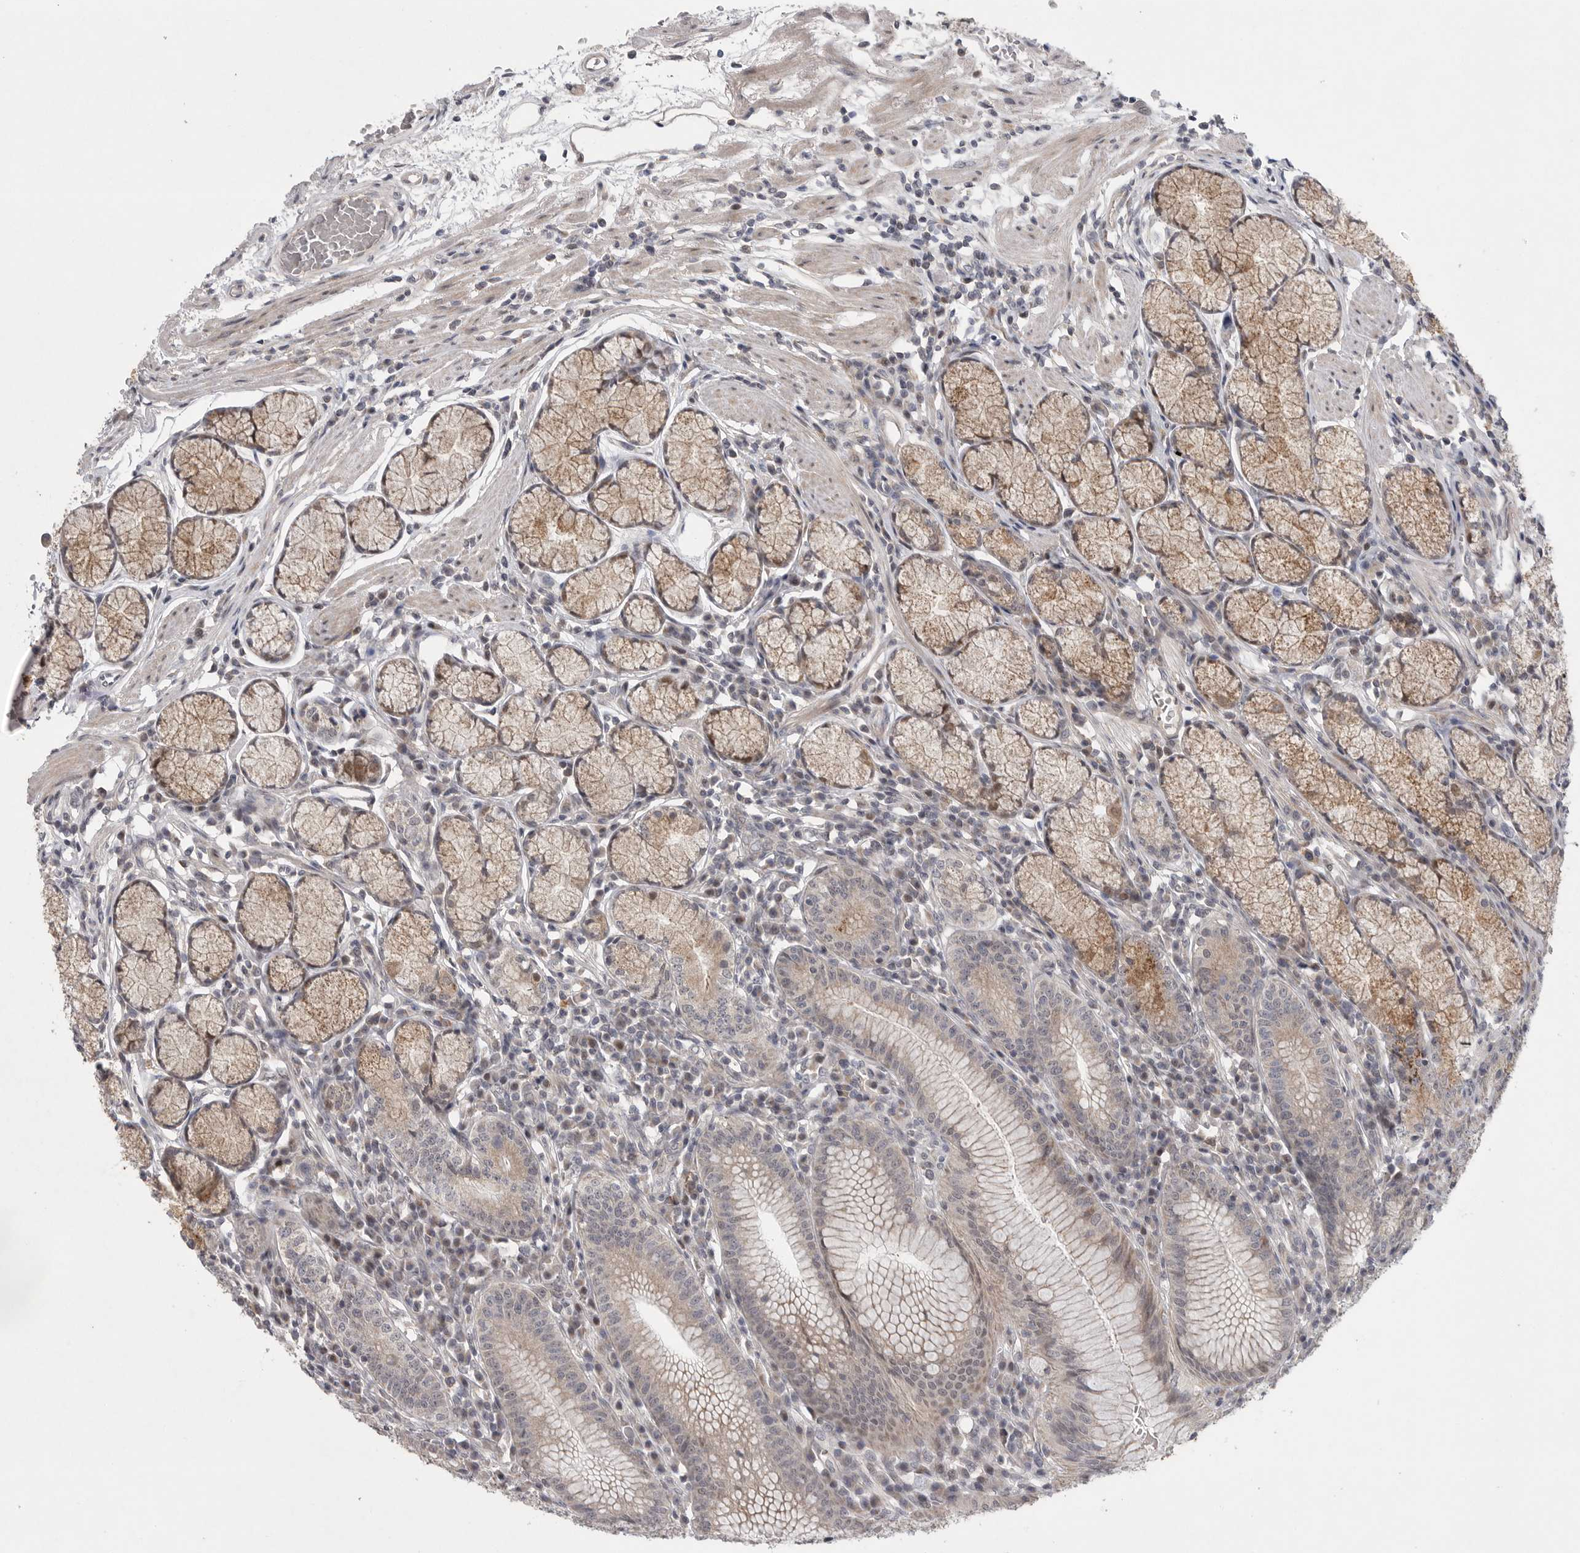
{"staining": {"intensity": "moderate", "quantity": "25%-75%", "location": "cytoplasmic/membranous"}, "tissue": "stomach", "cell_type": "Glandular cells", "image_type": "normal", "snomed": [{"axis": "morphology", "description": "Normal tissue, NOS"}, {"axis": "topography", "description": "Stomach"}], "caption": "Stomach stained with DAB IHC demonstrates medium levels of moderate cytoplasmic/membranous staining in about 25%-75% of glandular cells.", "gene": "FBXO43", "patient": {"sex": "male", "age": 55}}